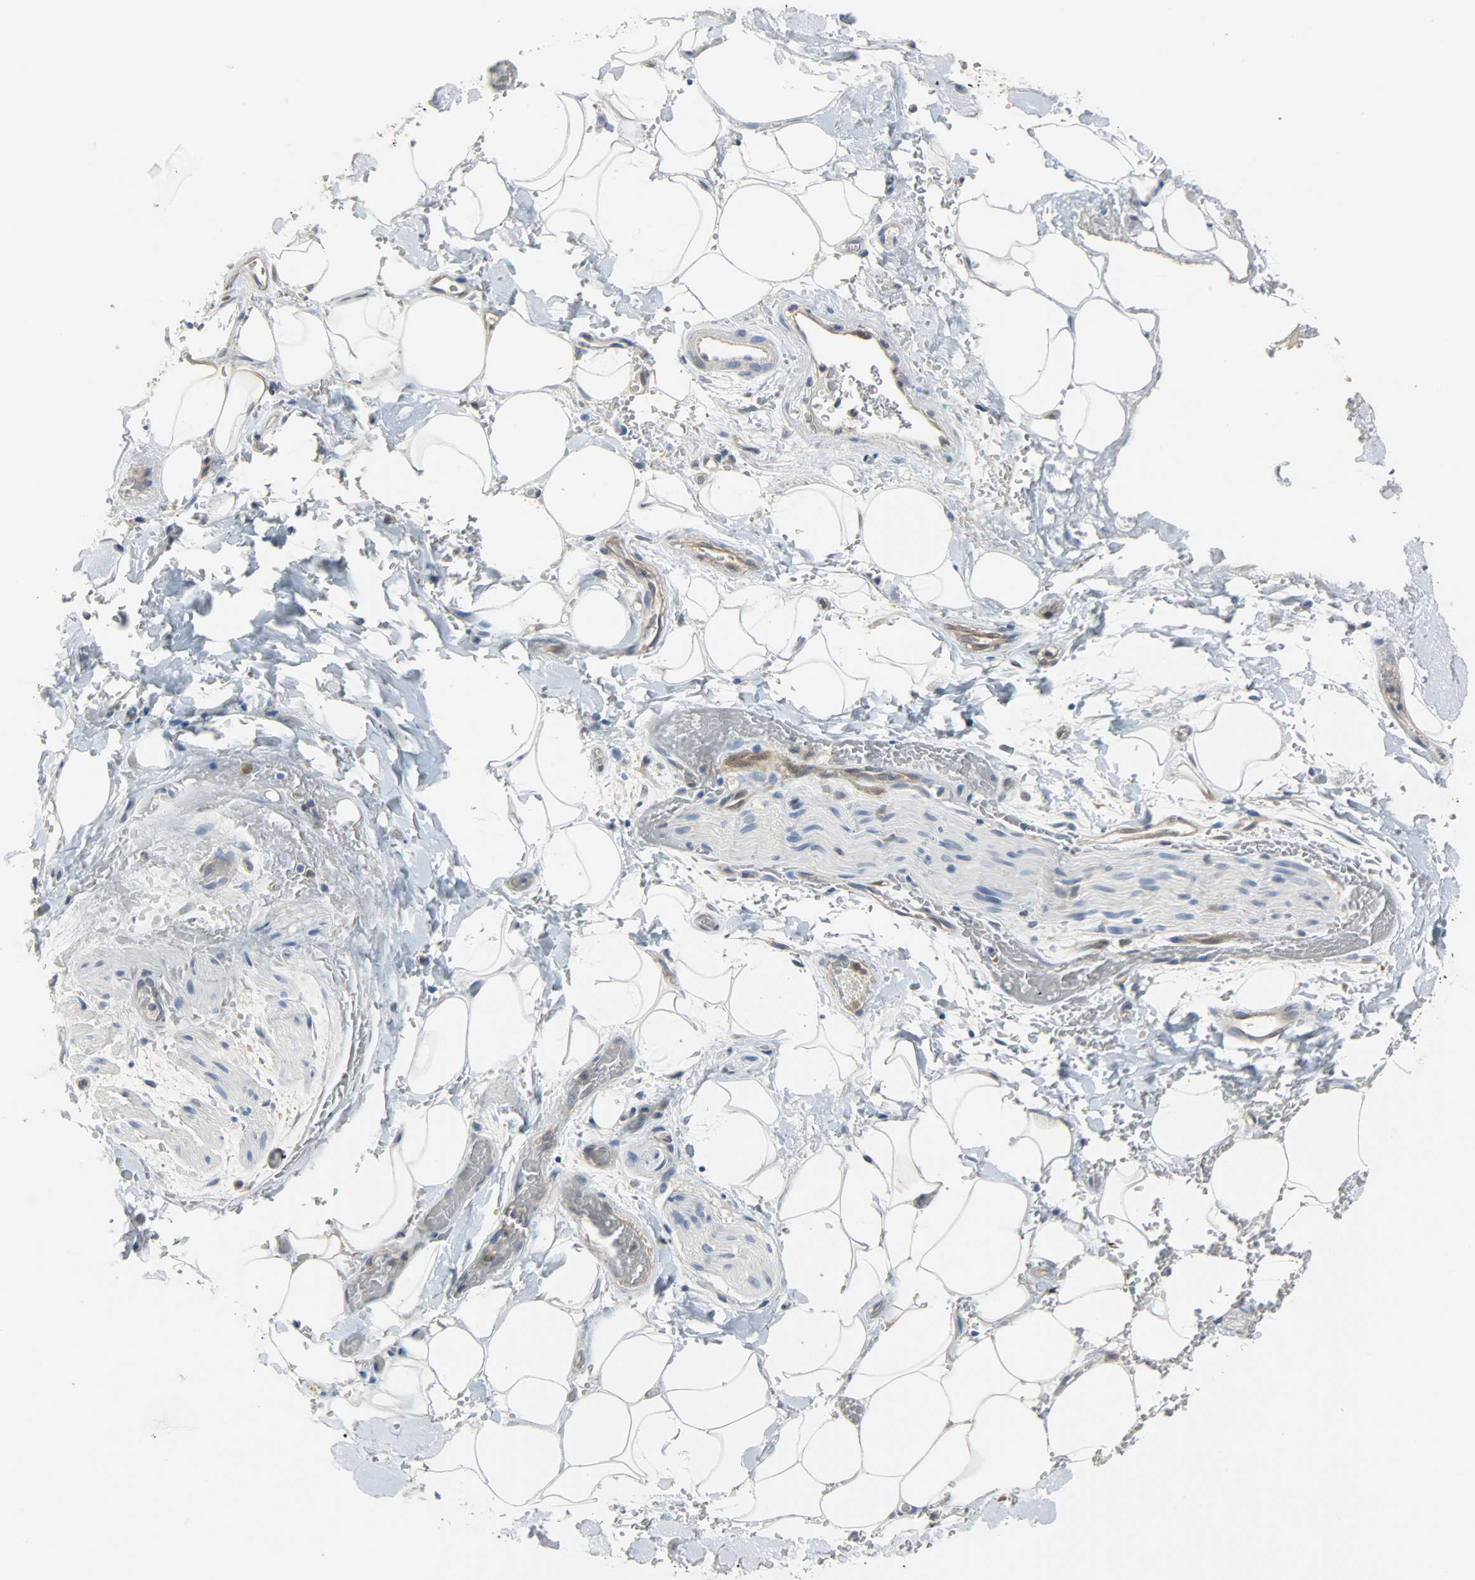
{"staining": {"intensity": "weak", "quantity": ">75%", "location": "cytoplasmic/membranous"}, "tissue": "adipose tissue", "cell_type": "Adipocytes", "image_type": "normal", "snomed": [{"axis": "morphology", "description": "Normal tissue, NOS"}, {"axis": "morphology", "description": "Cholangiocarcinoma"}, {"axis": "topography", "description": "Liver"}, {"axis": "topography", "description": "Peripheral nerve tissue"}], "caption": "IHC (DAB) staining of unremarkable human adipose tissue reveals weak cytoplasmic/membranous protein staining in approximately >75% of adipocytes.", "gene": "EIF4EBP1", "patient": {"sex": "male", "age": 50}}